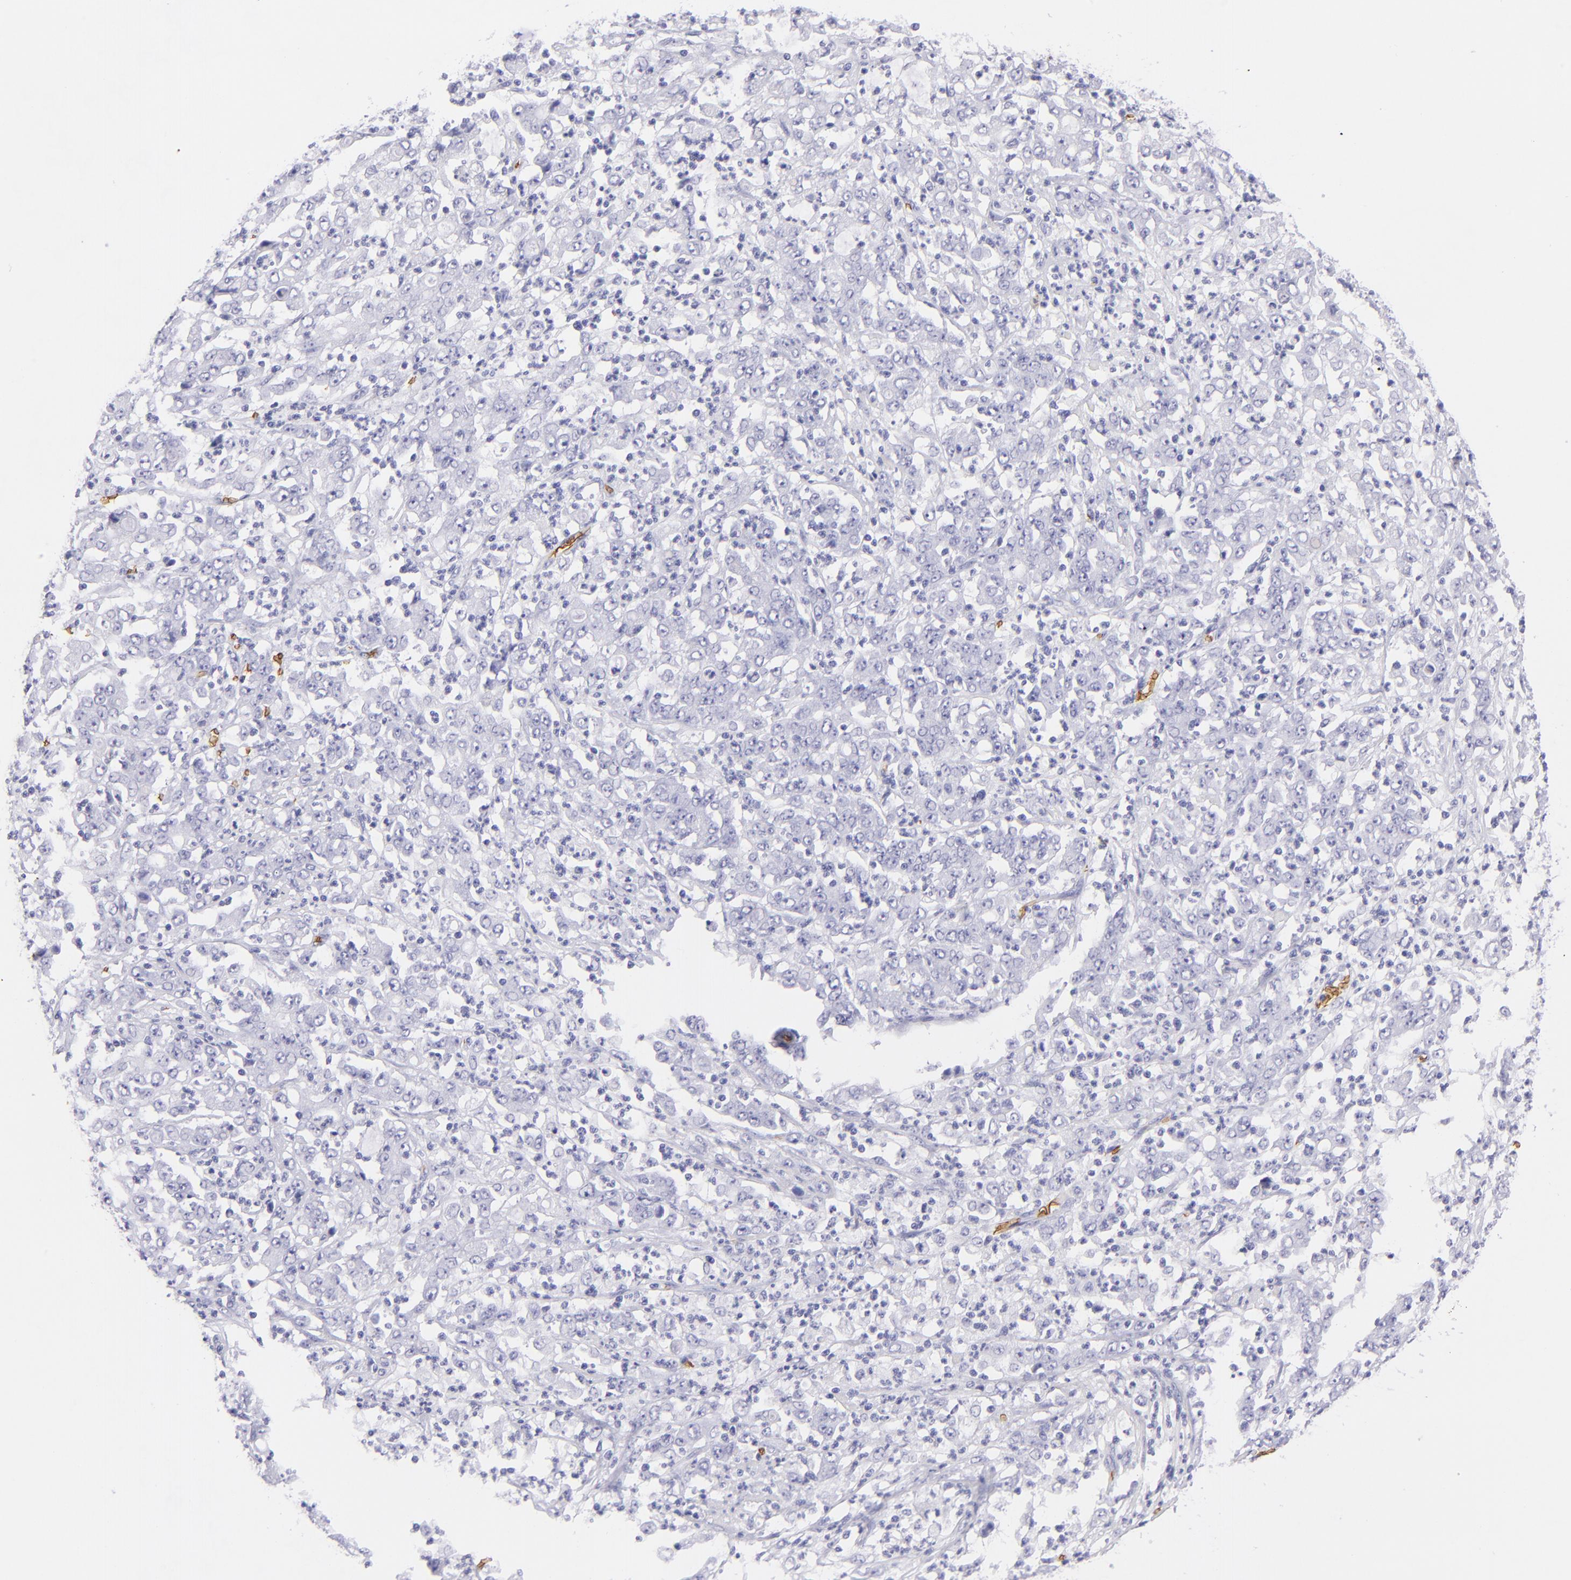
{"staining": {"intensity": "negative", "quantity": "none", "location": "none"}, "tissue": "stomach cancer", "cell_type": "Tumor cells", "image_type": "cancer", "snomed": [{"axis": "morphology", "description": "Adenocarcinoma, NOS"}, {"axis": "topography", "description": "Stomach, lower"}], "caption": "An IHC image of stomach adenocarcinoma is shown. There is no staining in tumor cells of stomach adenocarcinoma. (Immunohistochemistry, brightfield microscopy, high magnification).", "gene": "GYPA", "patient": {"sex": "female", "age": 71}}